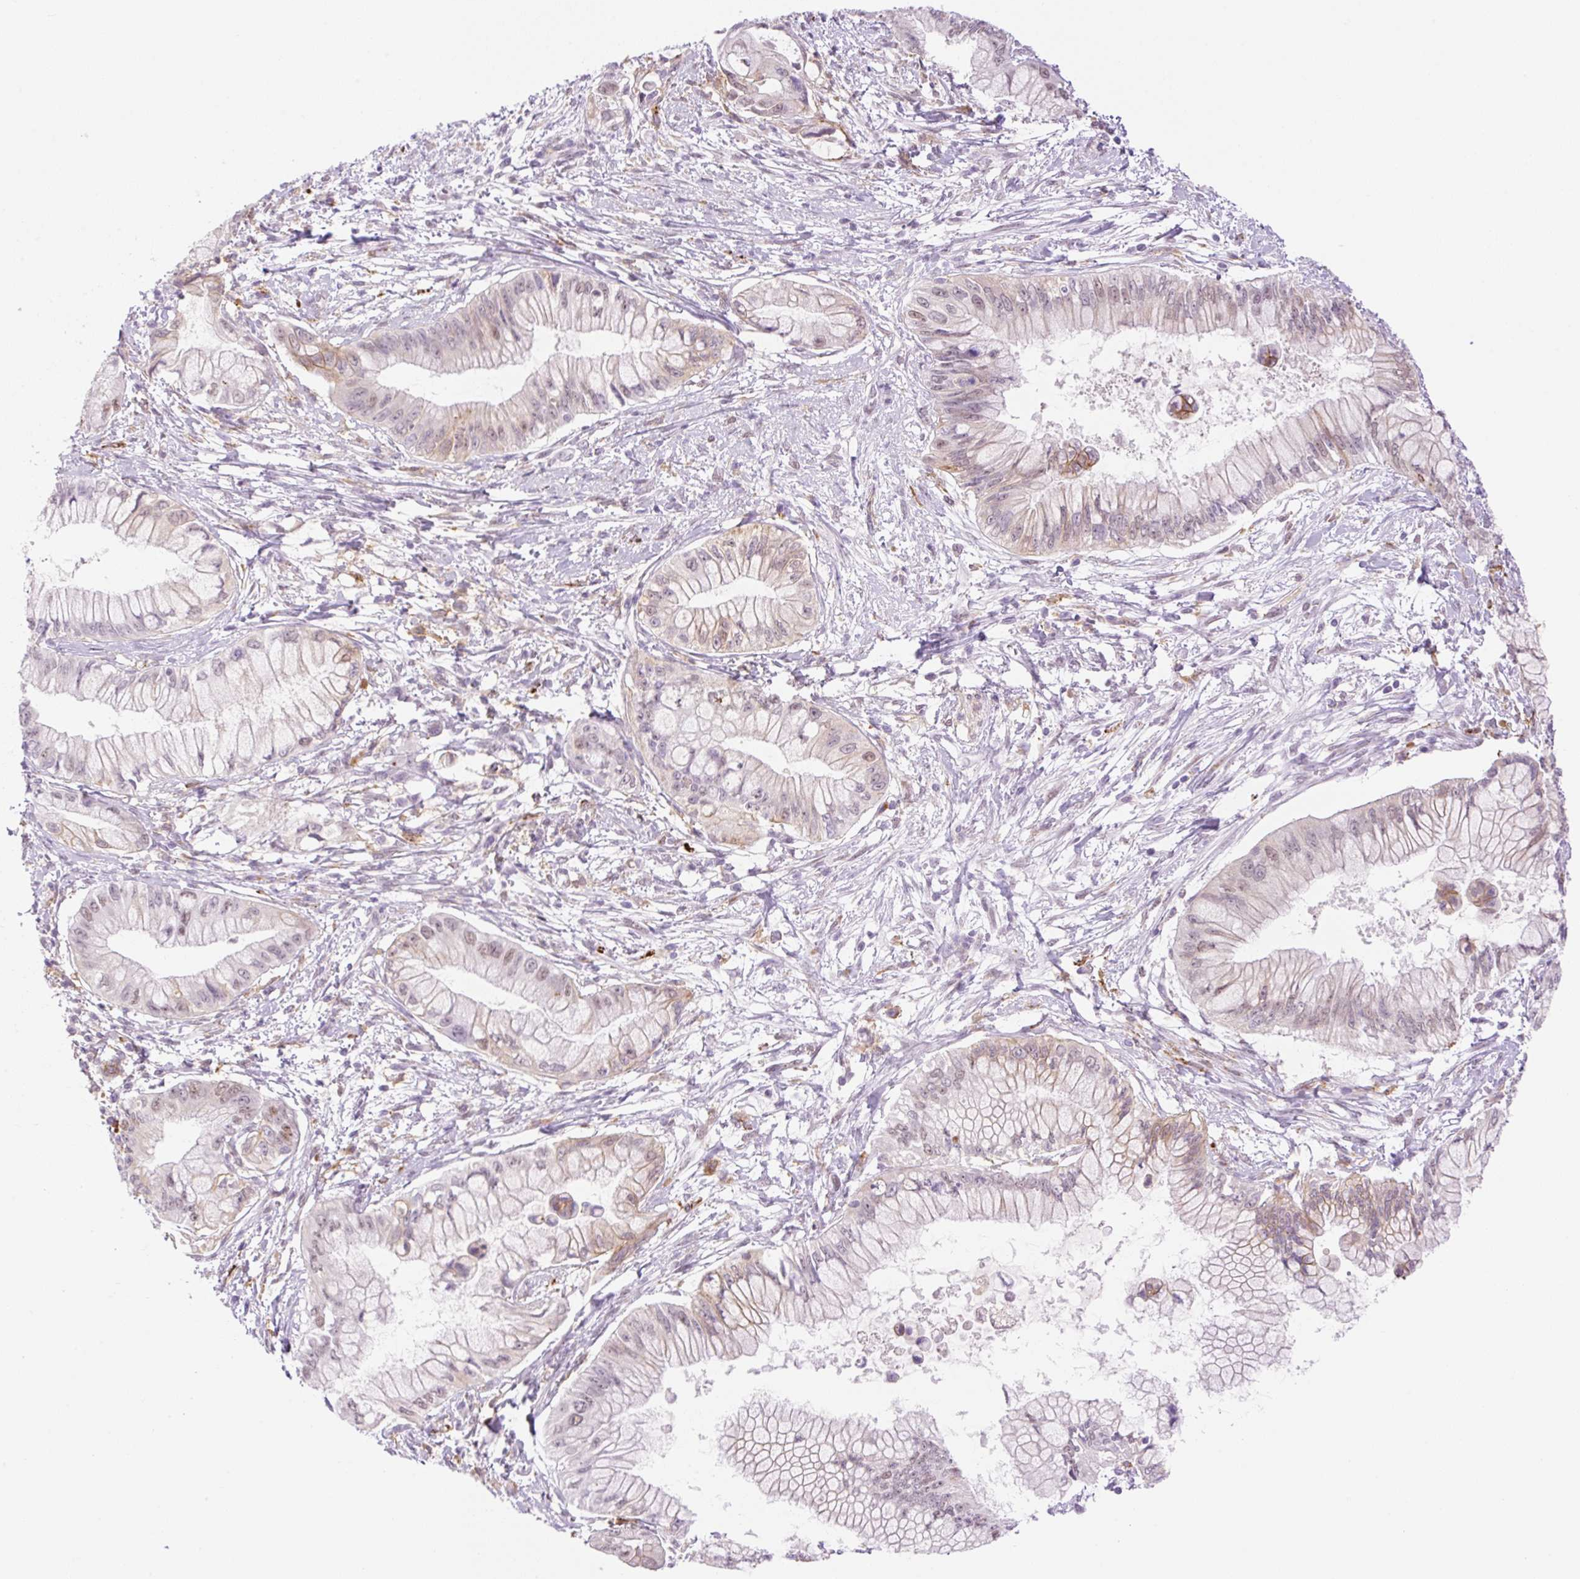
{"staining": {"intensity": "weak", "quantity": "25%-75%", "location": "cytoplasmic/membranous,nuclear"}, "tissue": "pancreatic cancer", "cell_type": "Tumor cells", "image_type": "cancer", "snomed": [{"axis": "morphology", "description": "Adenocarcinoma, NOS"}, {"axis": "topography", "description": "Pancreas"}], "caption": "Pancreatic adenocarcinoma stained for a protein (brown) displays weak cytoplasmic/membranous and nuclear positive positivity in about 25%-75% of tumor cells.", "gene": "PALM3", "patient": {"sex": "male", "age": 48}}